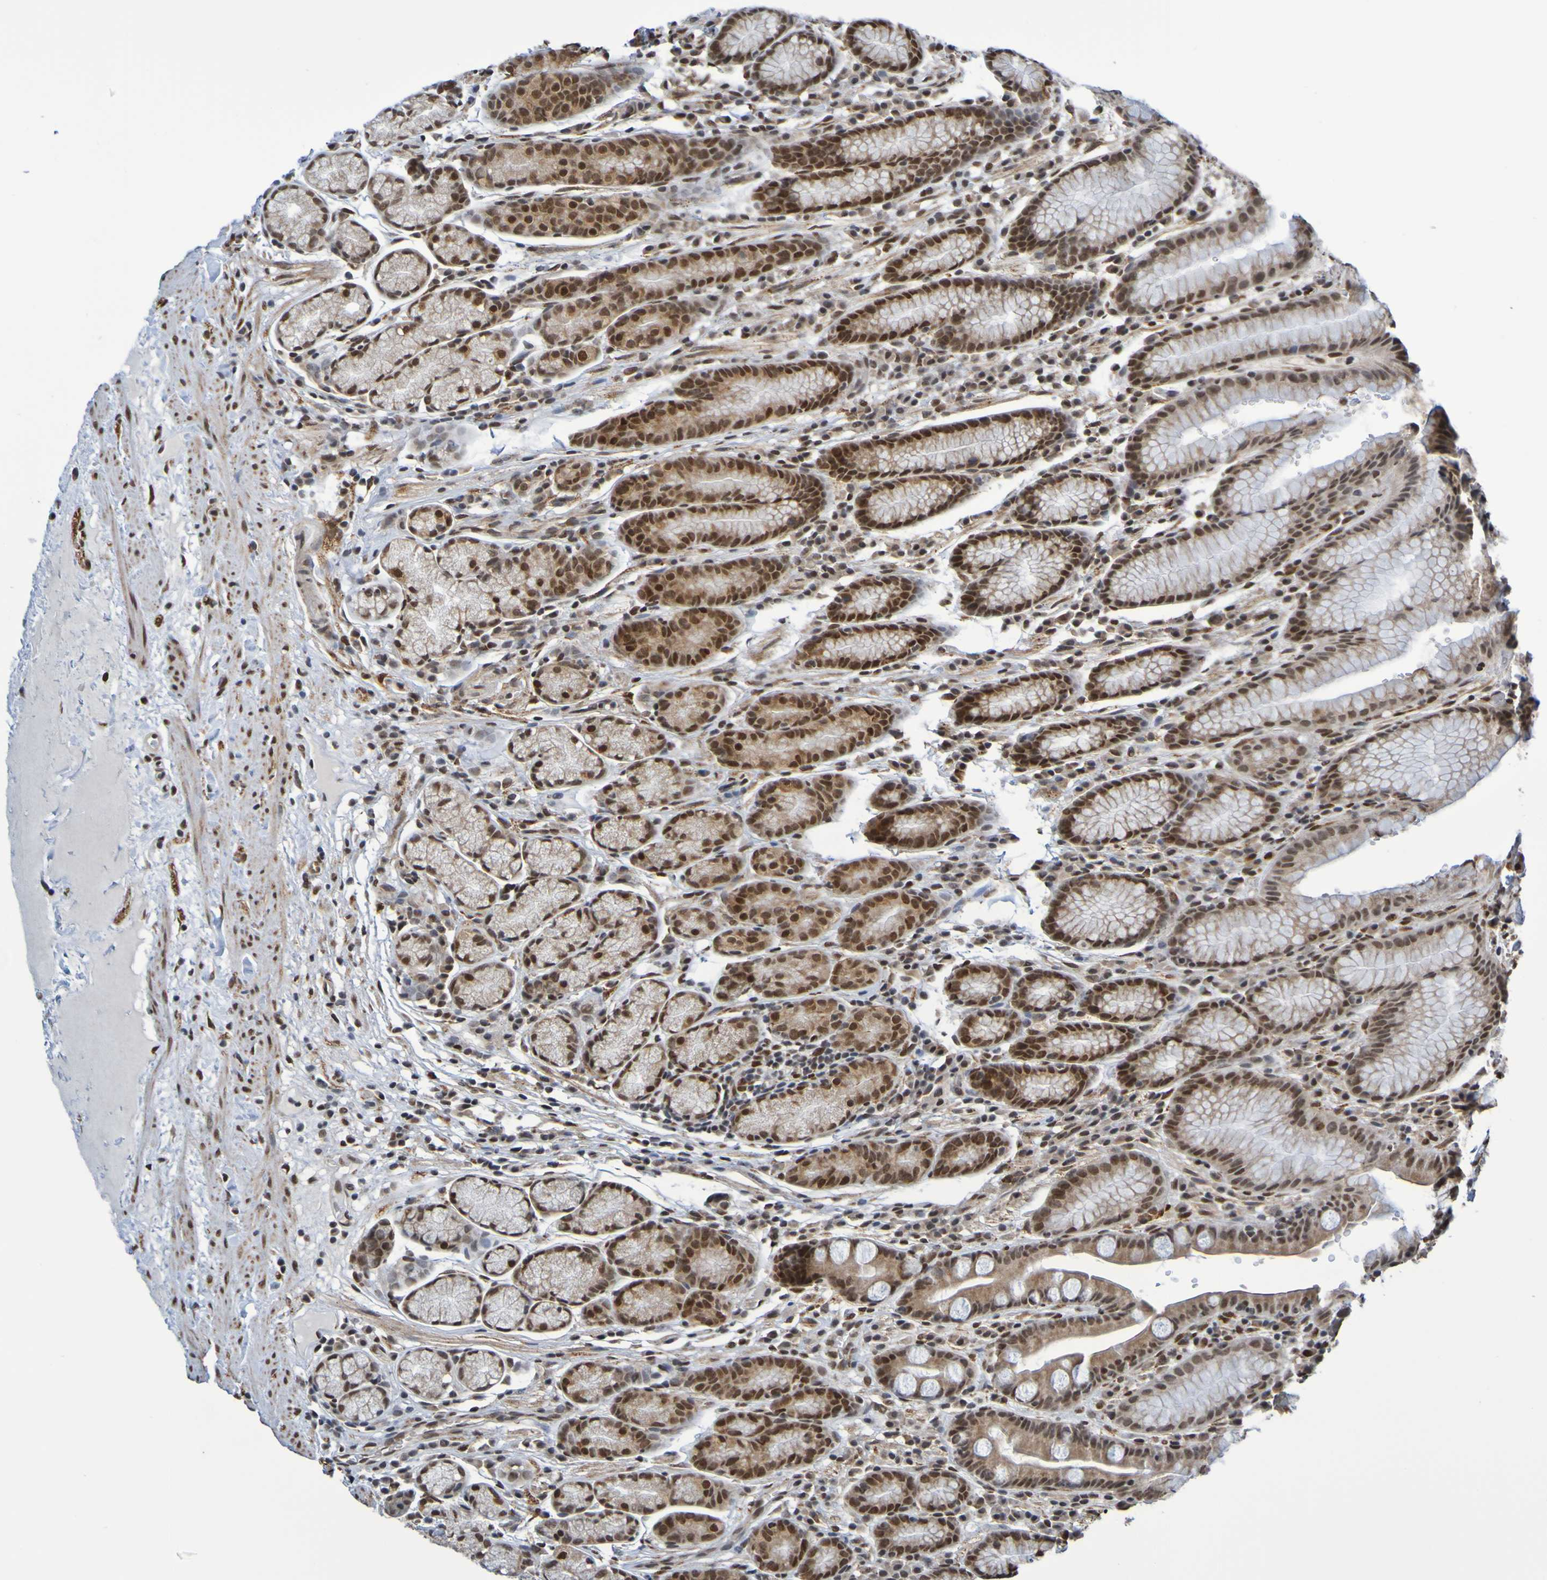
{"staining": {"intensity": "strong", "quantity": ">75%", "location": "cytoplasmic/membranous,nuclear"}, "tissue": "stomach", "cell_type": "Glandular cells", "image_type": "normal", "snomed": [{"axis": "morphology", "description": "Normal tissue, NOS"}, {"axis": "topography", "description": "Stomach, lower"}], "caption": "Stomach was stained to show a protein in brown. There is high levels of strong cytoplasmic/membranous,nuclear staining in approximately >75% of glandular cells.", "gene": "HDAC2", "patient": {"sex": "male", "age": 52}}